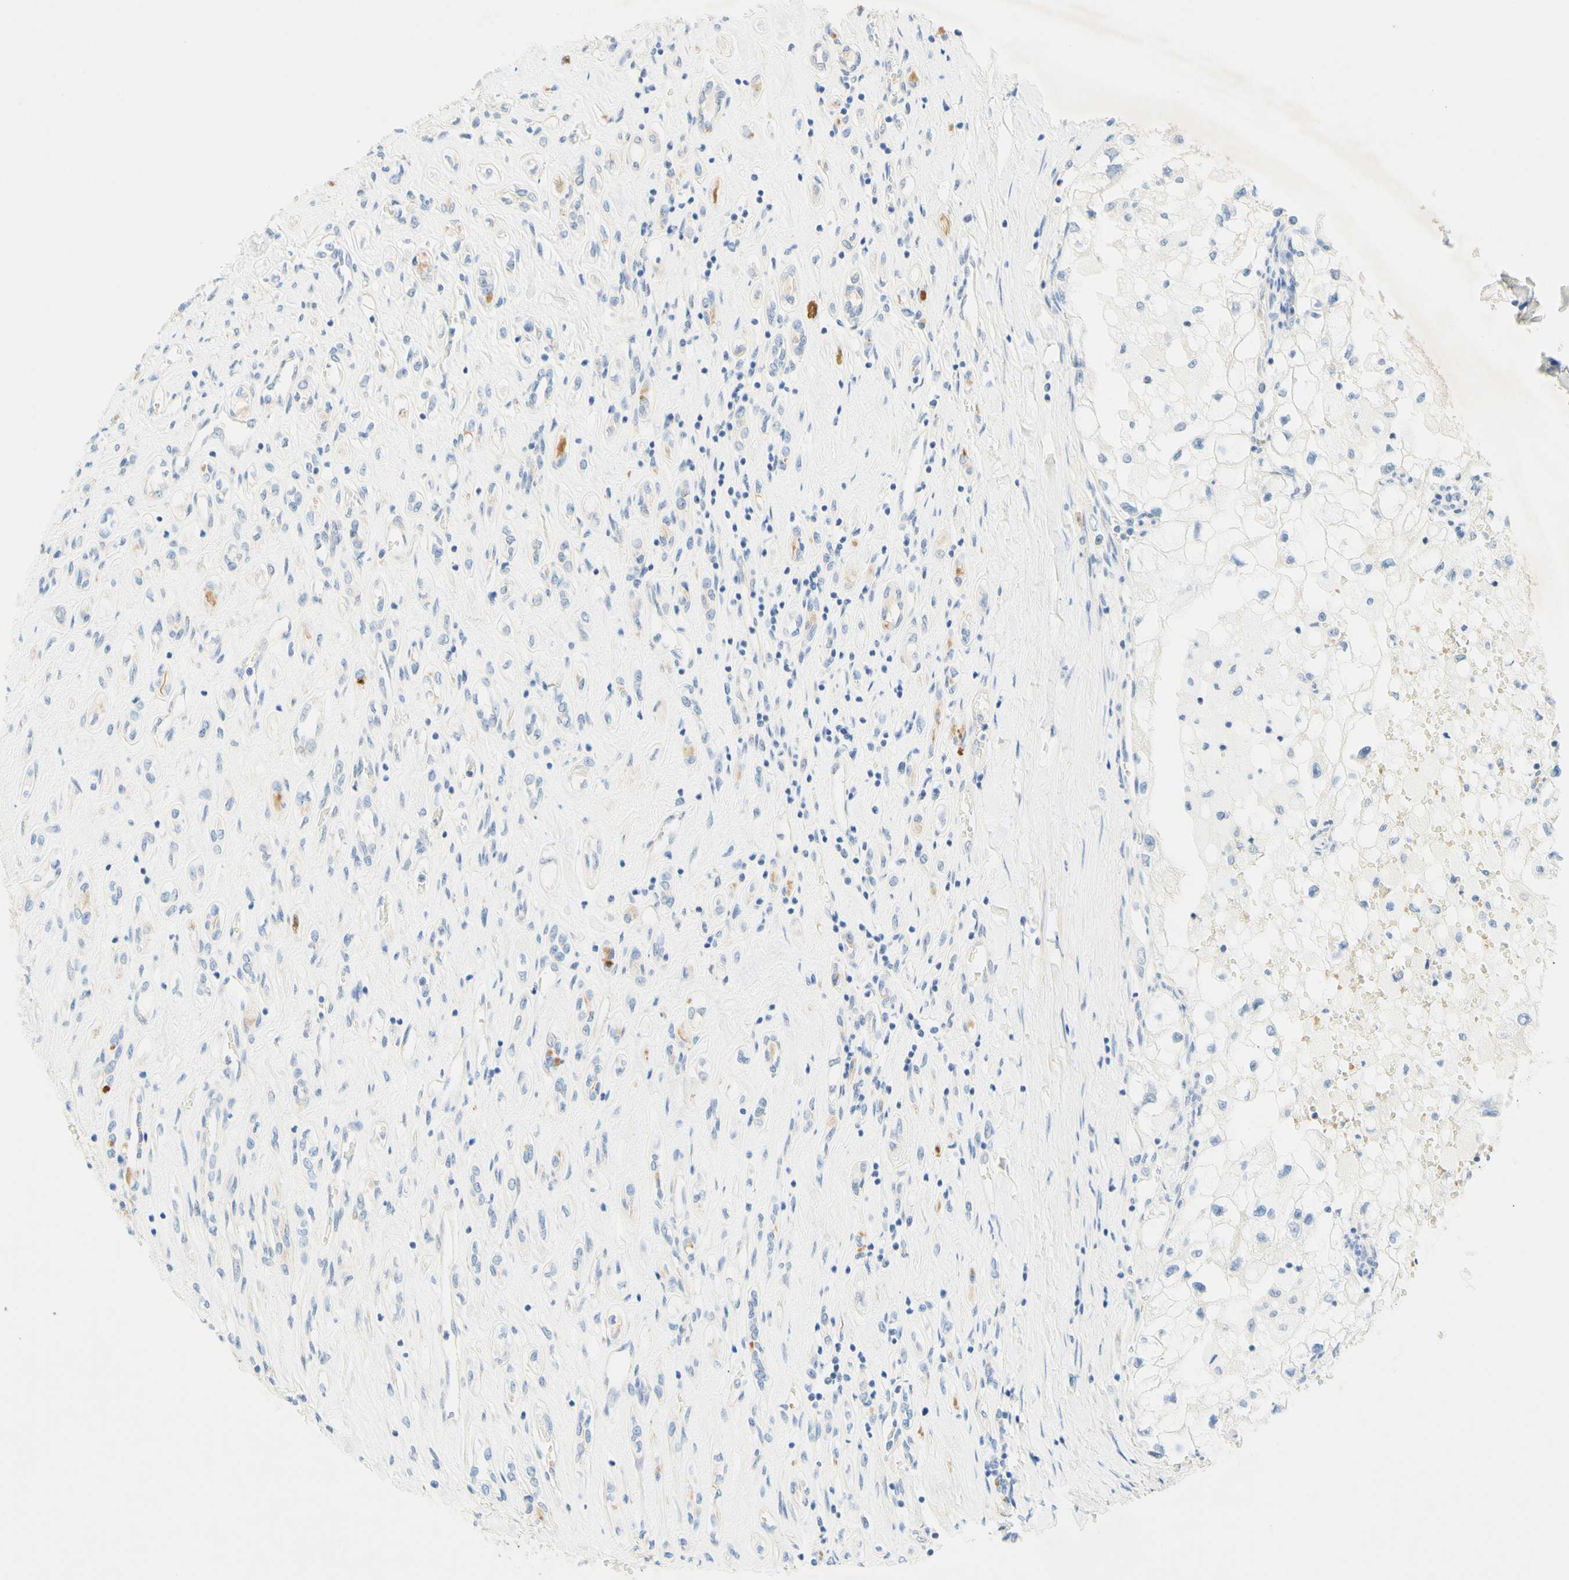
{"staining": {"intensity": "negative", "quantity": "none", "location": "none"}, "tissue": "renal cancer", "cell_type": "Tumor cells", "image_type": "cancer", "snomed": [{"axis": "morphology", "description": "Adenocarcinoma, NOS"}, {"axis": "topography", "description": "Kidney"}], "caption": "Renal cancer (adenocarcinoma) was stained to show a protein in brown. There is no significant positivity in tumor cells.", "gene": "ENTREP2", "patient": {"sex": "female", "age": 70}}